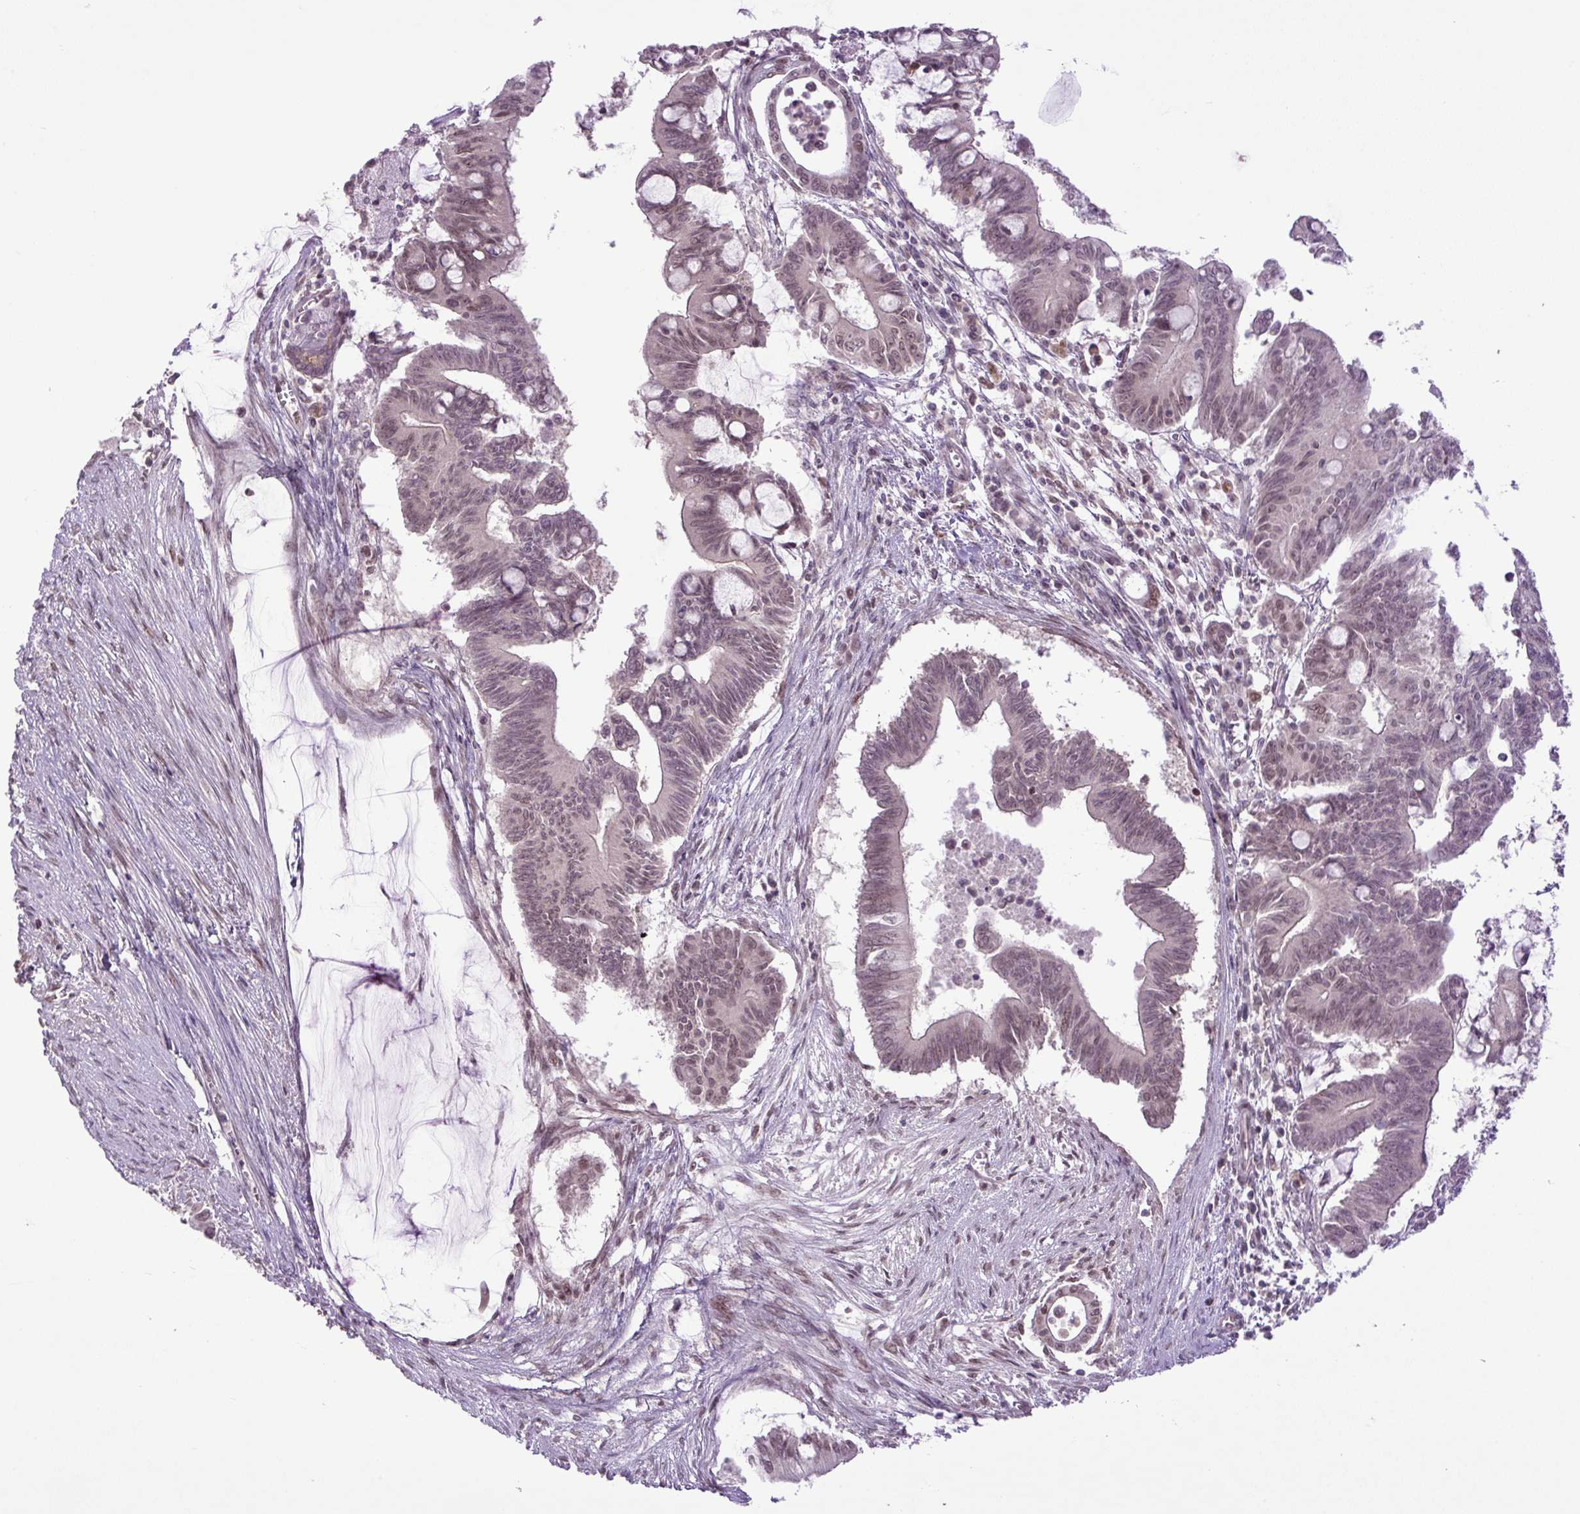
{"staining": {"intensity": "moderate", "quantity": ">75%", "location": "nuclear"}, "tissue": "pancreatic cancer", "cell_type": "Tumor cells", "image_type": "cancer", "snomed": [{"axis": "morphology", "description": "Adenocarcinoma, NOS"}, {"axis": "topography", "description": "Pancreas"}], "caption": "A micrograph of human adenocarcinoma (pancreatic) stained for a protein reveals moderate nuclear brown staining in tumor cells.", "gene": "KPNA1", "patient": {"sex": "male", "age": 68}}